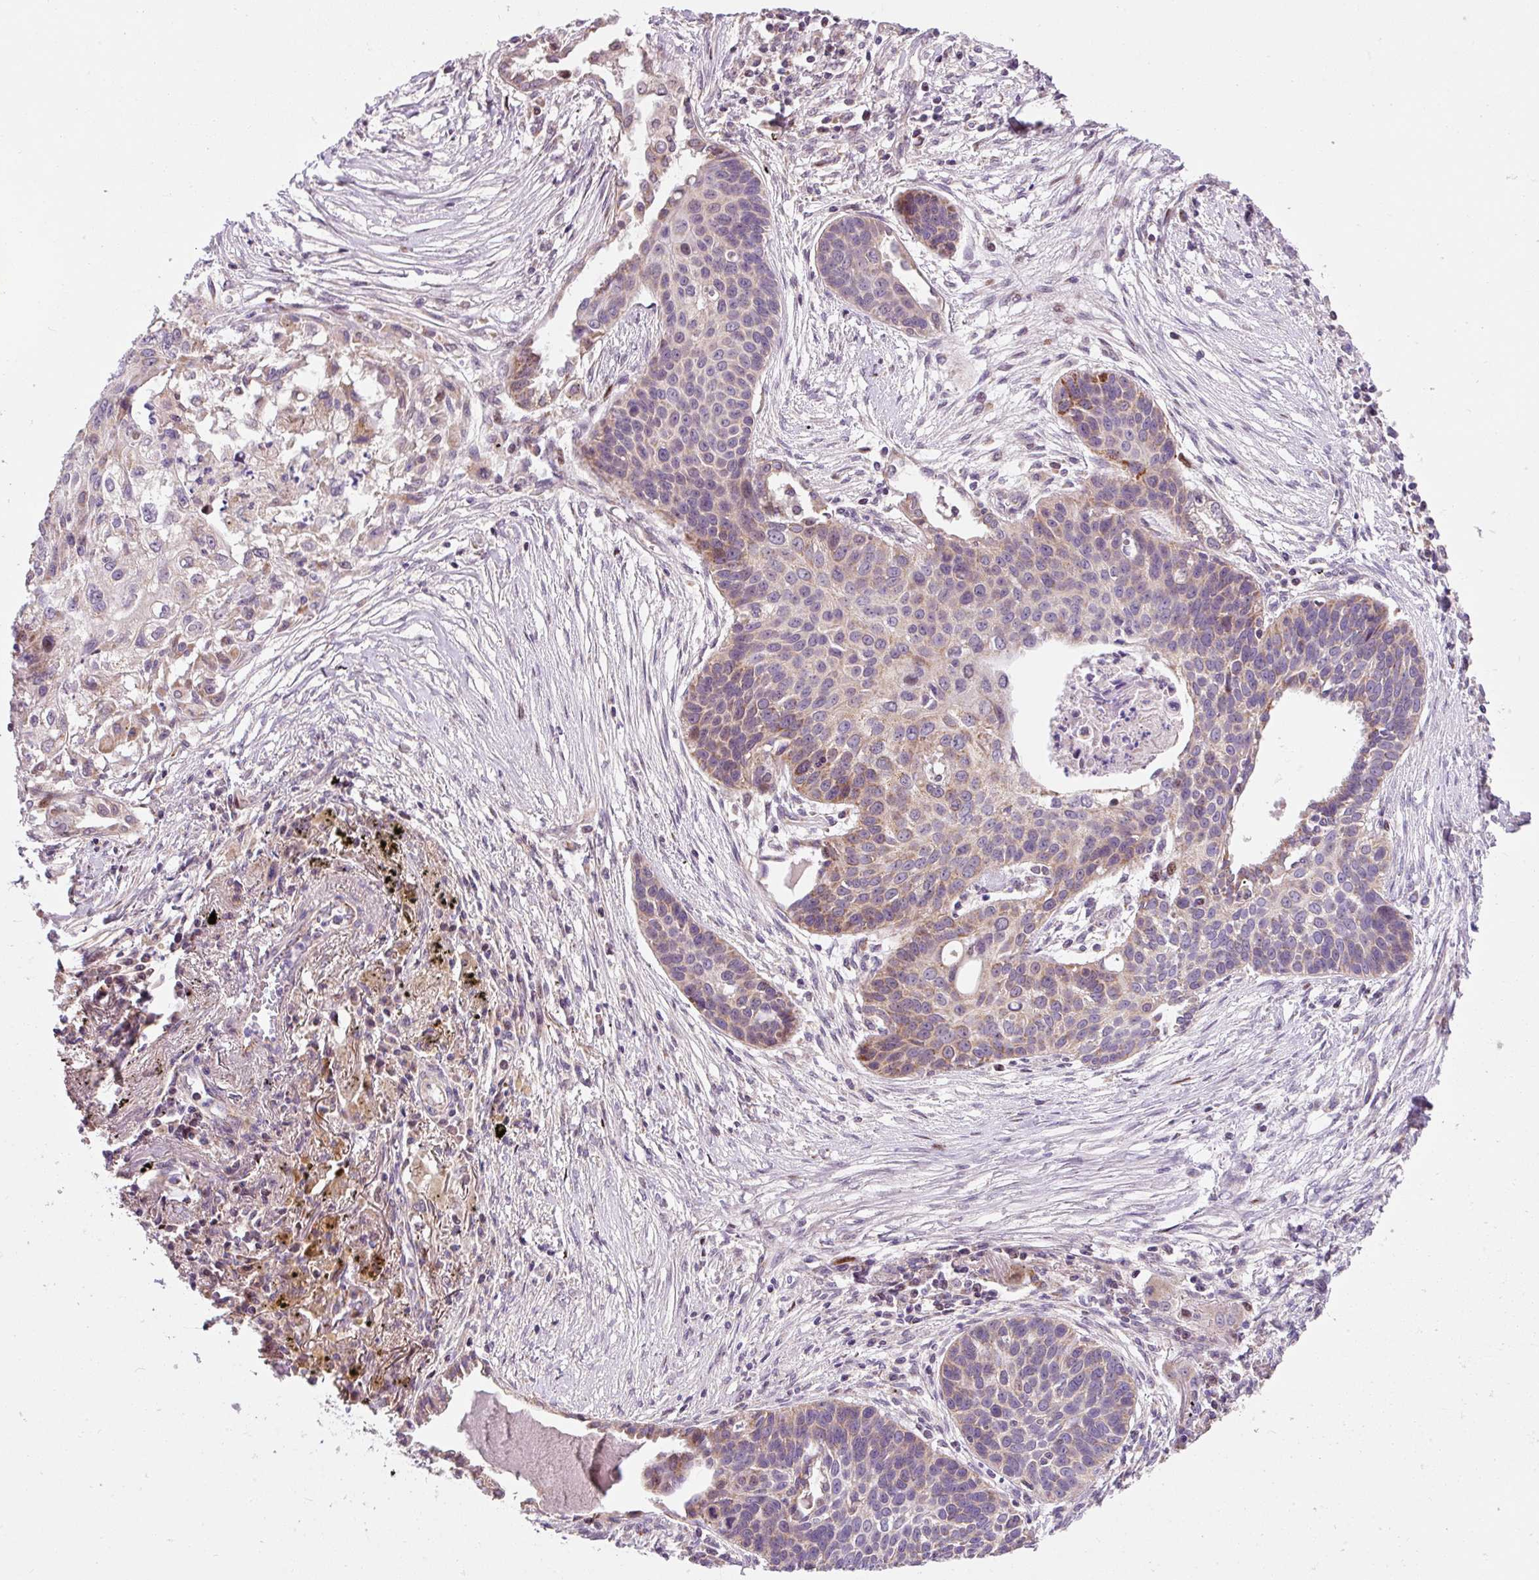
{"staining": {"intensity": "moderate", "quantity": "<25%", "location": "cytoplasmic/membranous"}, "tissue": "lung cancer", "cell_type": "Tumor cells", "image_type": "cancer", "snomed": [{"axis": "morphology", "description": "Squamous cell carcinoma, NOS"}, {"axis": "topography", "description": "Lung"}], "caption": "This photomicrograph shows lung squamous cell carcinoma stained with immunohistochemistry (IHC) to label a protein in brown. The cytoplasmic/membranous of tumor cells show moderate positivity for the protein. Nuclei are counter-stained blue.", "gene": "SARS2", "patient": {"sex": "male", "age": 71}}